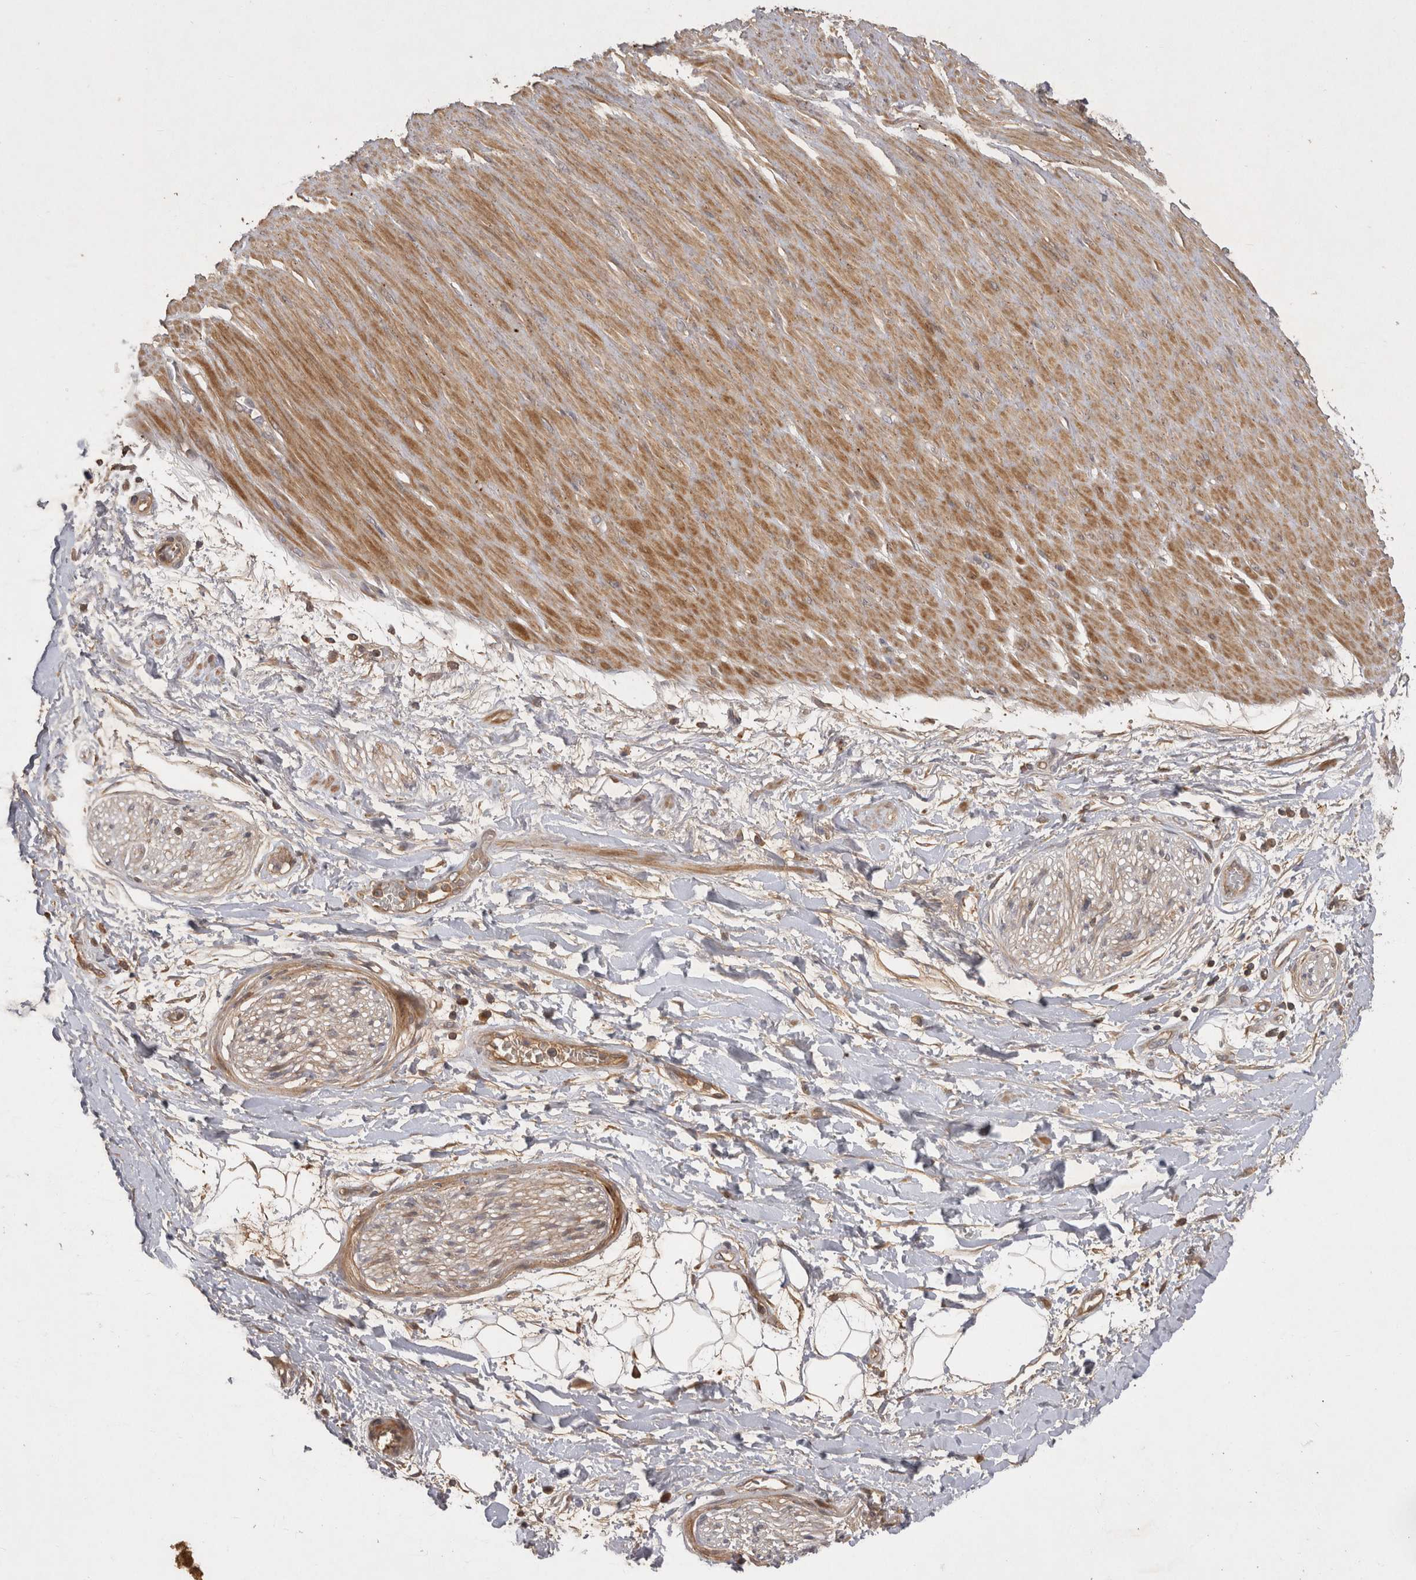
{"staining": {"intensity": "moderate", "quantity": ">75%", "location": "cytoplasmic/membranous"}, "tissue": "adipose tissue", "cell_type": "Adipocytes", "image_type": "normal", "snomed": [{"axis": "morphology", "description": "Normal tissue, NOS"}, {"axis": "topography", "description": "Soft tissue"}], "caption": "Brown immunohistochemical staining in normal human adipose tissue reveals moderate cytoplasmic/membranous positivity in approximately >75% of adipocytes. (Stains: DAB (3,3'-diaminobenzidine) in brown, nuclei in blue, Microscopy: brightfield microscopy at high magnification).", "gene": "PPP1R42", "patient": {"sex": "male", "age": 72}}